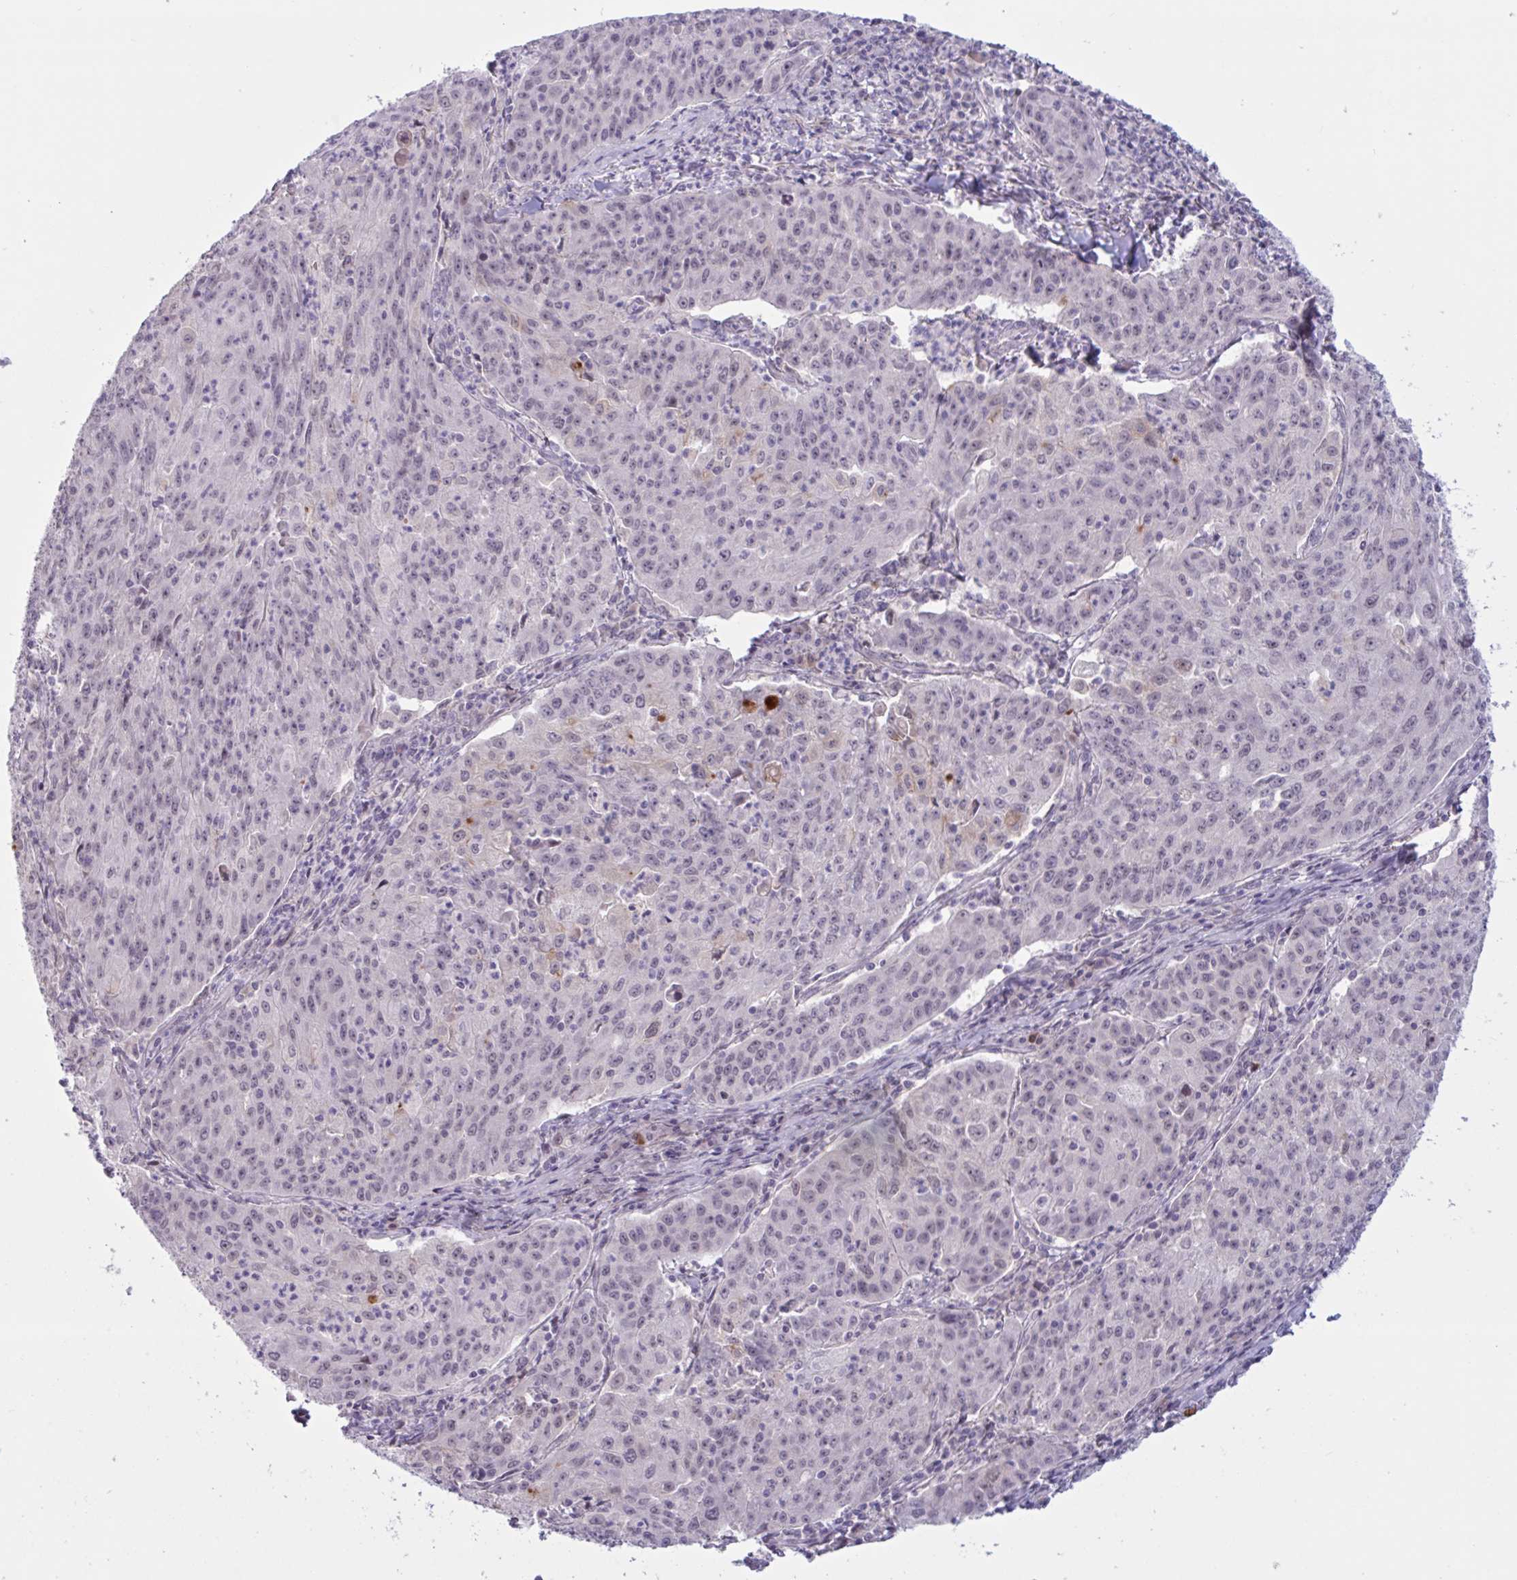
{"staining": {"intensity": "negative", "quantity": "none", "location": "none"}, "tissue": "lung cancer", "cell_type": "Tumor cells", "image_type": "cancer", "snomed": [{"axis": "morphology", "description": "Squamous cell carcinoma, NOS"}, {"axis": "morphology", "description": "Squamous cell carcinoma, metastatic, NOS"}, {"axis": "topography", "description": "Bronchus"}, {"axis": "topography", "description": "Lung"}], "caption": "Lung cancer was stained to show a protein in brown. There is no significant expression in tumor cells. Brightfield microscopy of IHC stained with DAB (brown) and hematoxylin (blue), captured at high magnification.", "gene": "RFPL4B", "patient": {"sex": "male", "age": 62}}